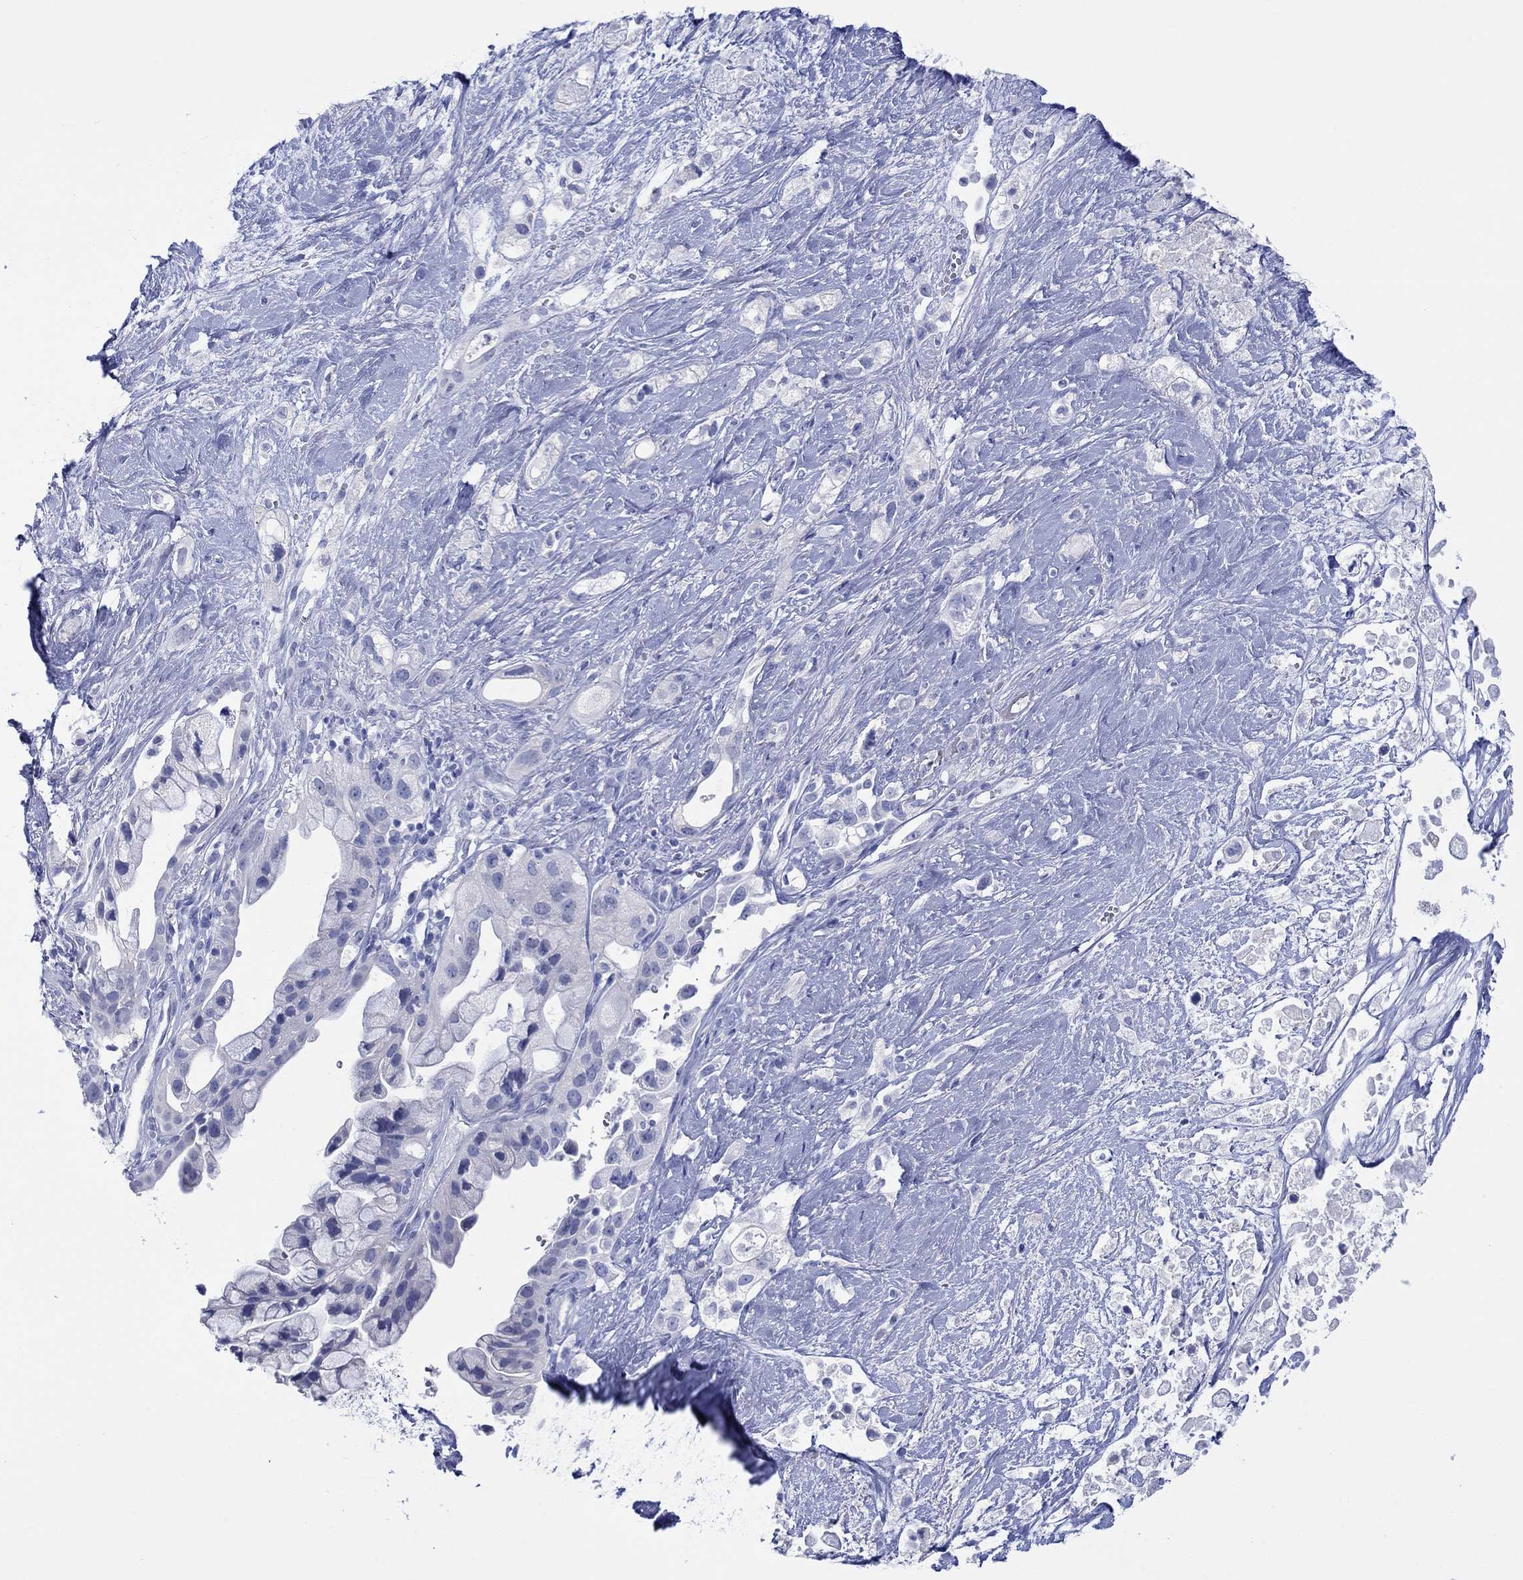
{"staining": {"intensity": "negative", "quantity": "none", "location": "none"}, "tissue": "pancreatic cancer", "cell_type": "Tumor cells", "image_type": "cancer", "snomed": [{"axis": "morphology", "description": "Adenocarcinoma, NOS"}, {"axis": "topography", "description": "Pancreas"}], "caption": "High magnification brightfield microscopy of pancreatic cancer (adenocarcinoma) stained with DAB (3,3'-diaminobenzidine) (brown) and counterstained with hematoxylin (blue): tumor cells show no significant expression.", "gene": "MLANA", "patient": {"sex": "male", "age": 44}}